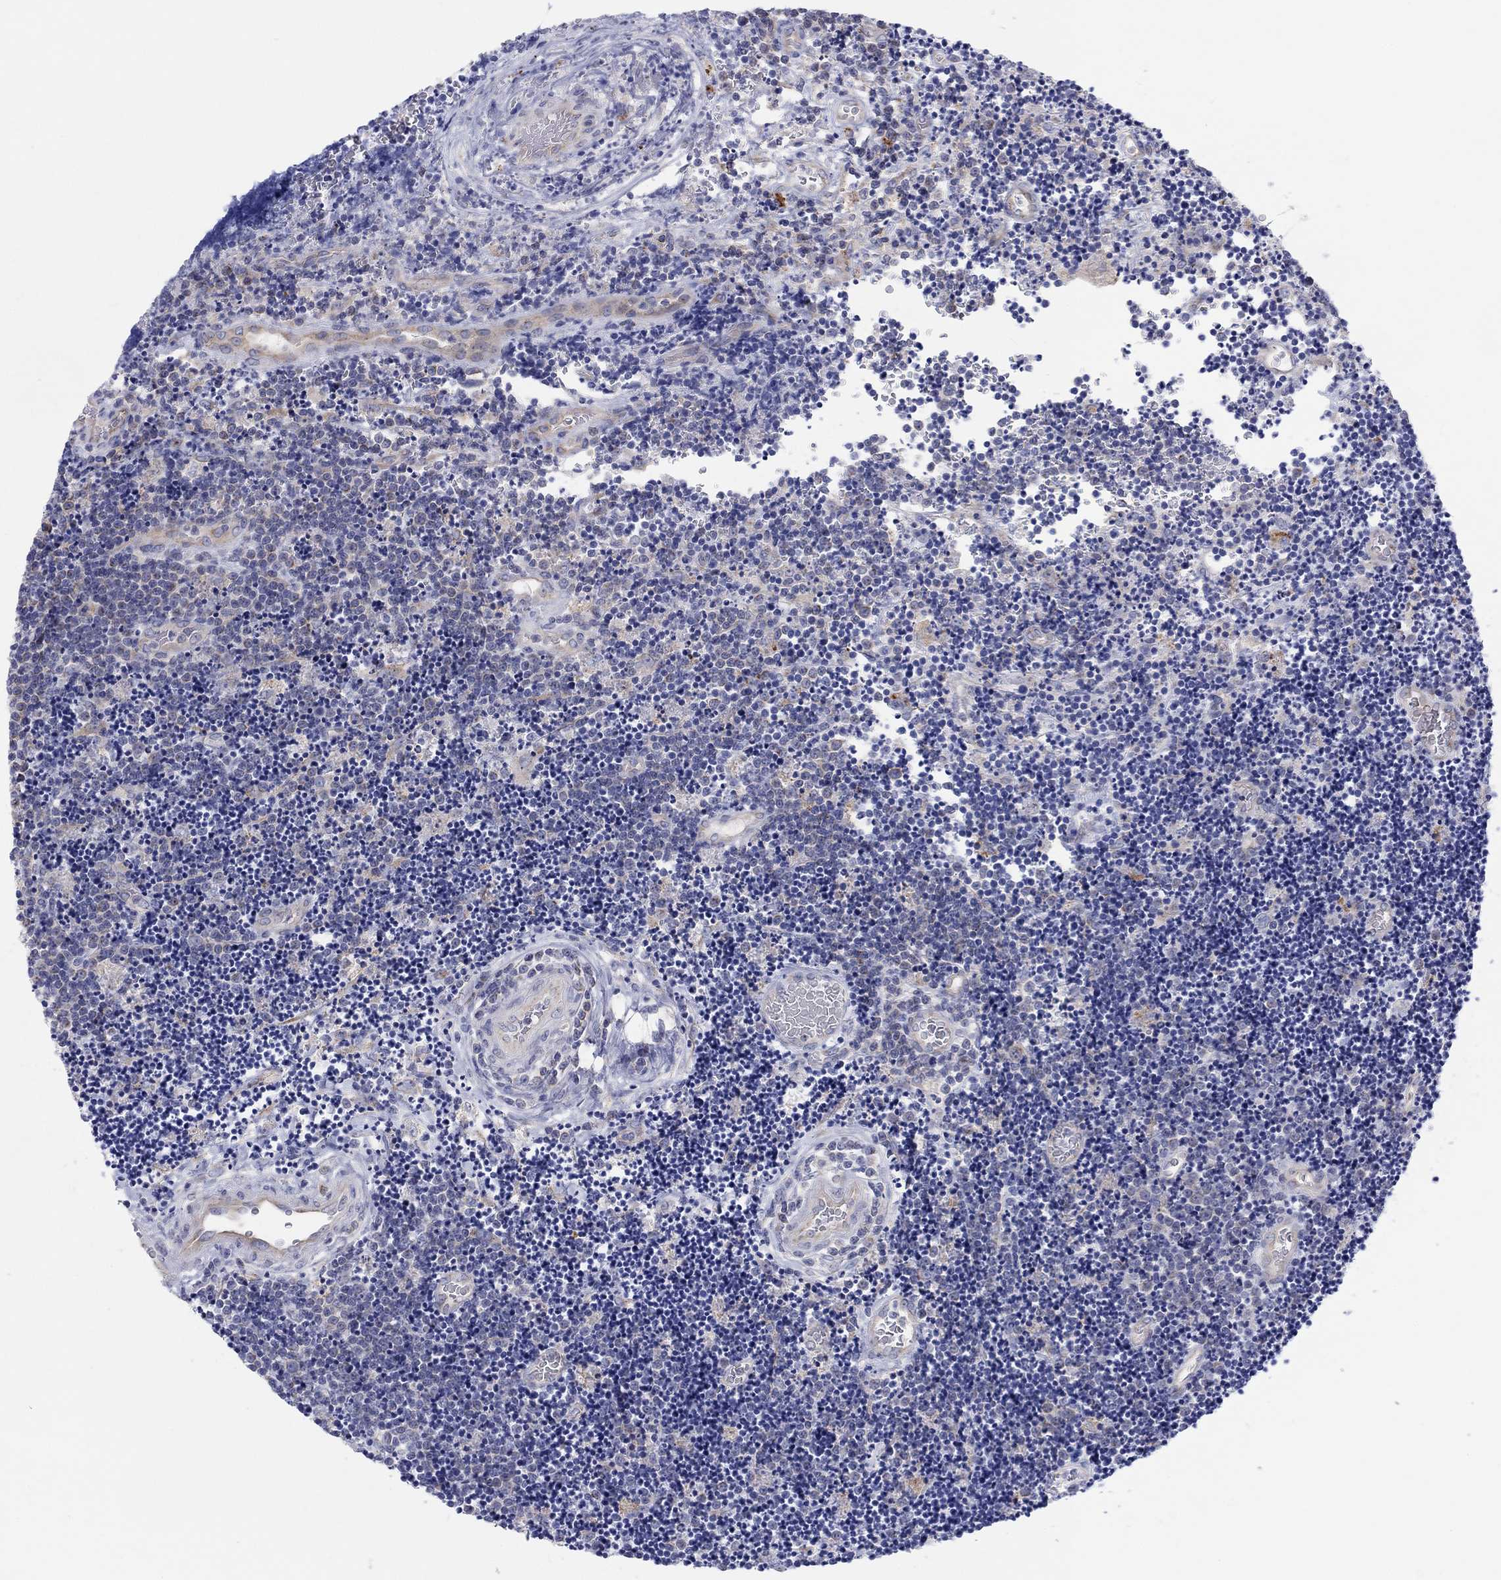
{"staining": {"intensity": "negative", "quantity": "none", "location": "none"}, "tissue": "lymphoma", "cell_type": "Tumor cells", "image_type": "cancer", "snomed": [{"axis": "morphology", "description": "Malignant lymphoma, non-Hodgkin's type, Low grade"}, {"axis": "topography", "description": "Brain"}], "caption": "Immunohistochemistry of low-grade malignant lymphoma, non-Hodgkin's type exhibits no expression in tumor cells.", "gene": "BCO2", "patient": {"sex": "female", "age": 66}}